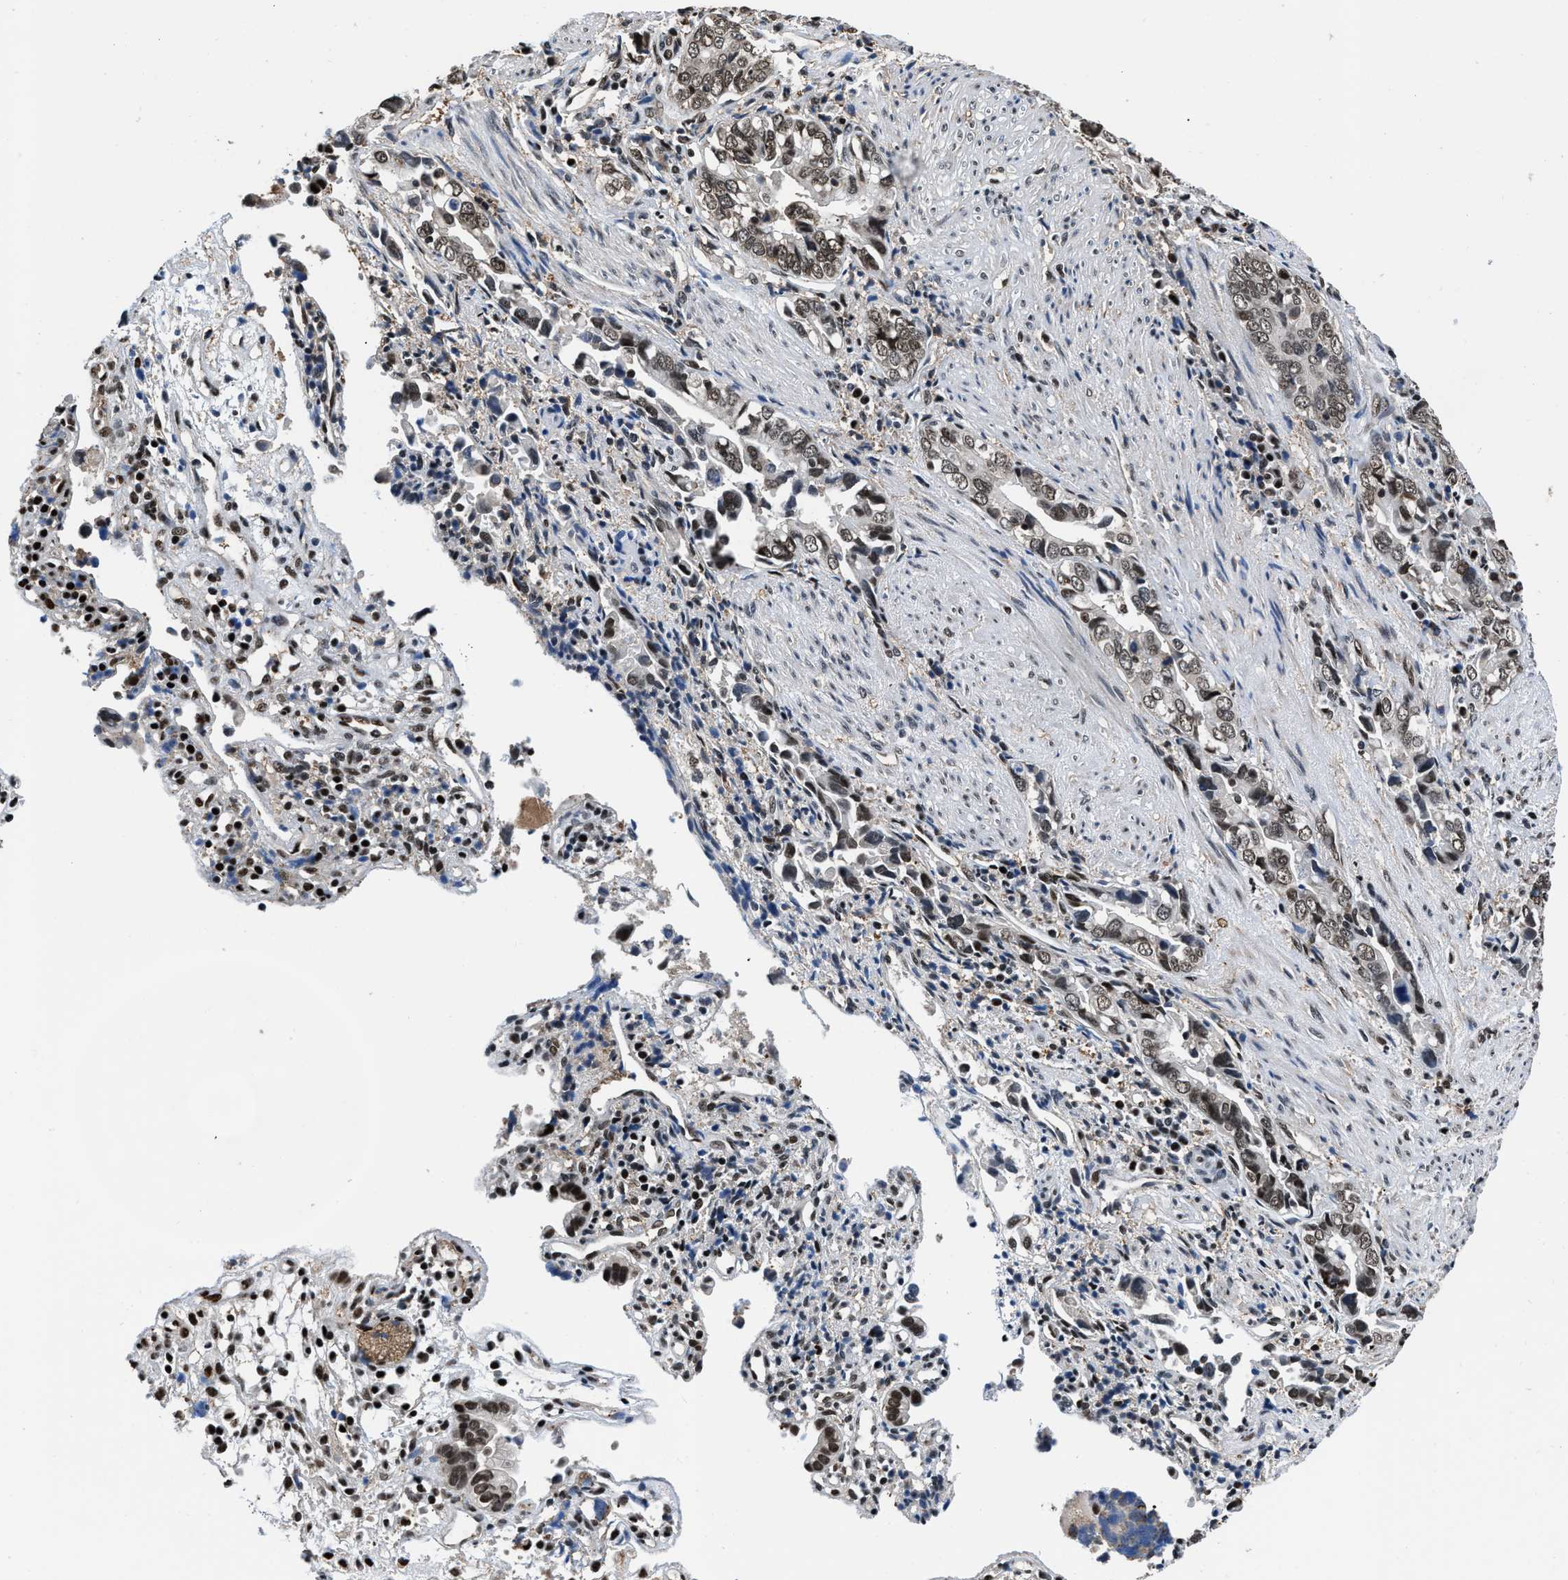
{"staining": {"intensity": "moderate", "quantity": ">75%", "location": "nuclear"}, "tissue": "liver cancer", "cell_type": "Tumor cells", "image_type": "cancer", "snomed": [{"axis": "morphology", "description": "Cholangiocarcinoma"}, {"axis": "topography", "description": "Liver"}], "caption": "Immunohistochemical staining of human liver cancer exhibits medium levels of moderate nuclear expression in about >75% of tumor cells. Using DAB (brown) and hematoxylin (blue) stains, captured at high magnification using brightfield microscopy.", "gene": "HNRNPH2", "patient": {"sex": "female", "age": 79}}